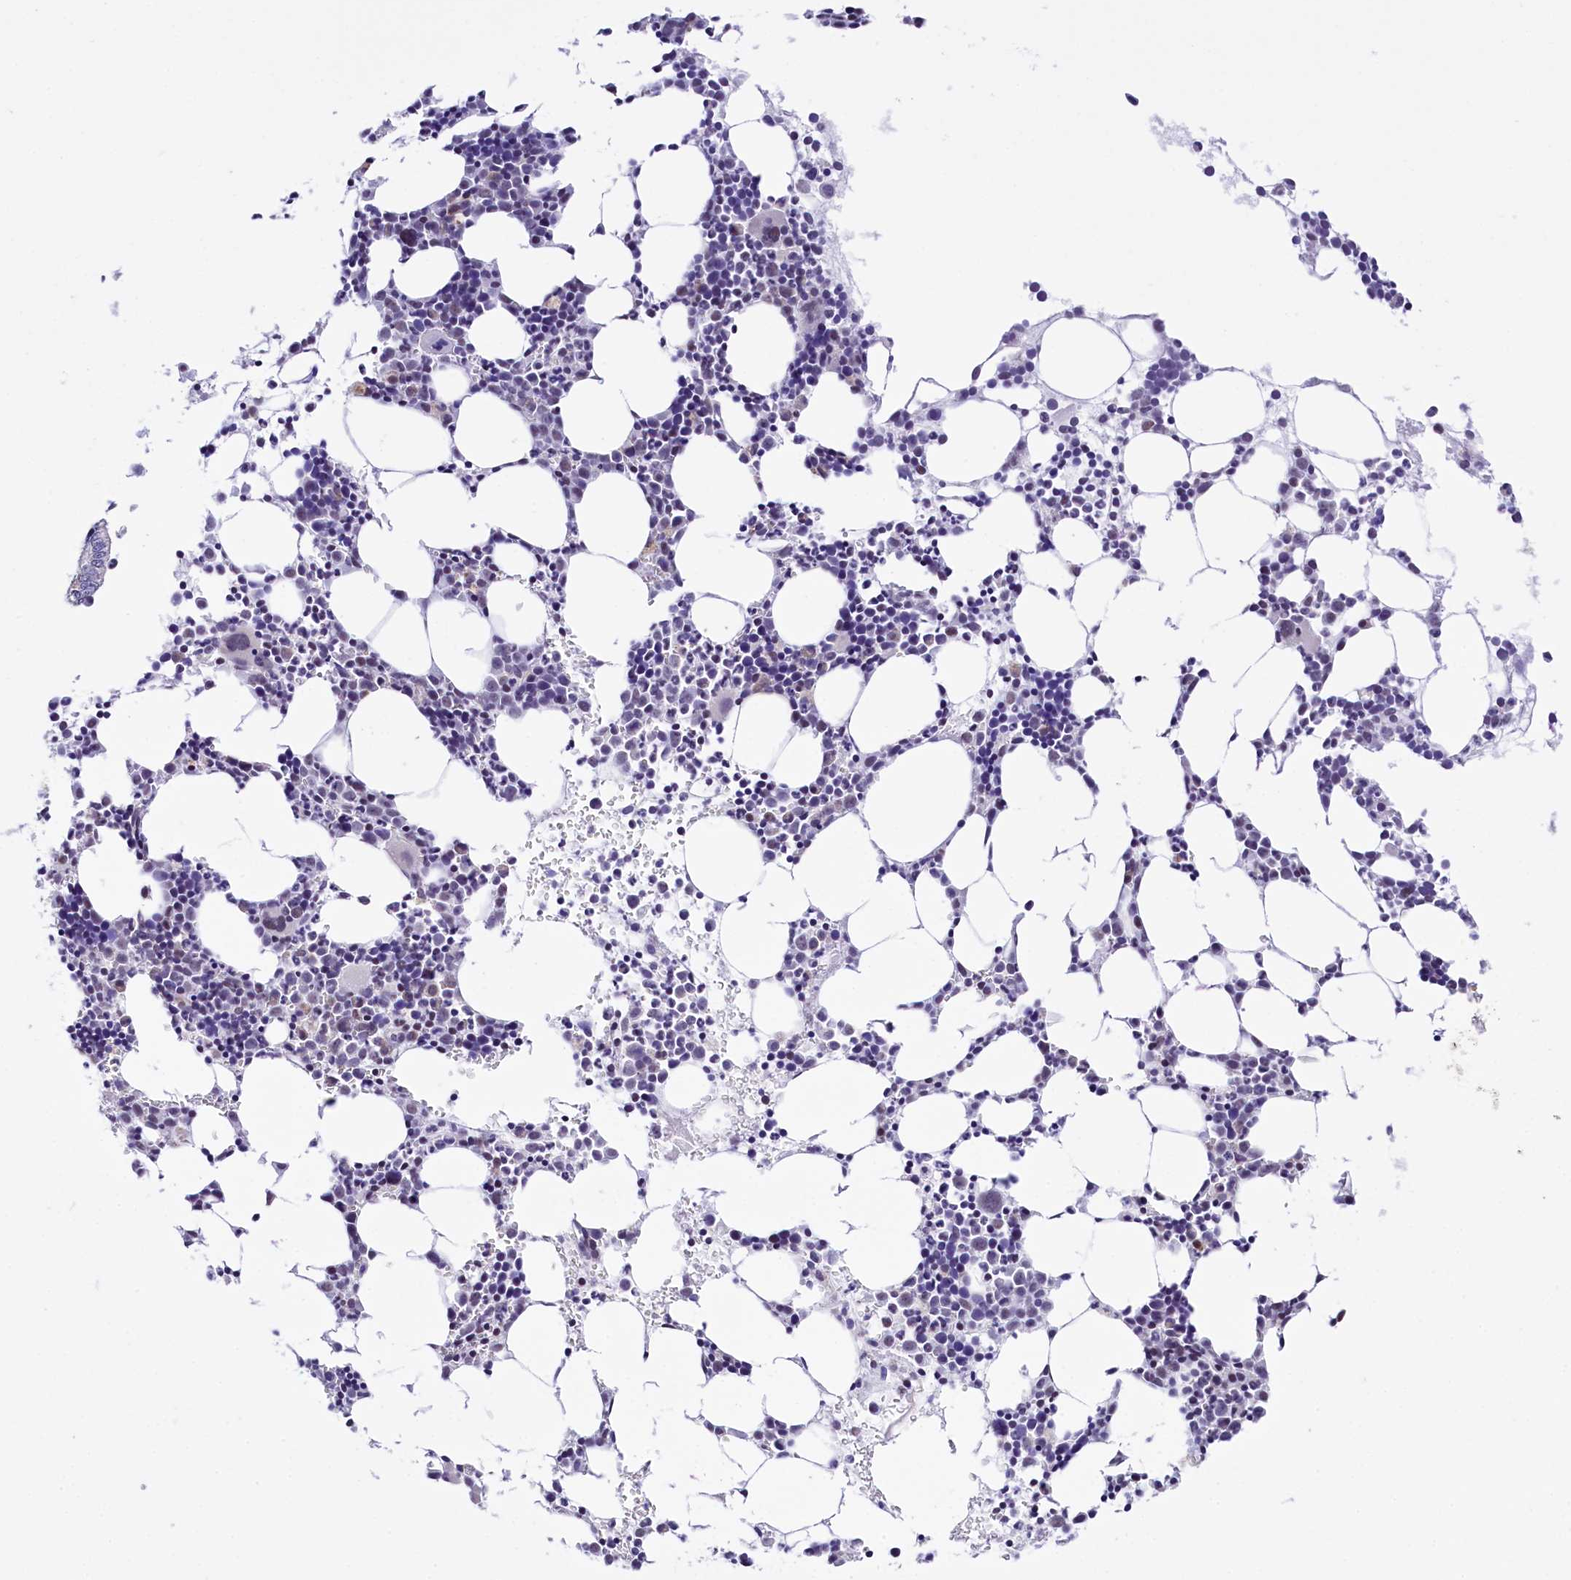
{"staining": {"intensity": "weak", "quantity": "<25%", "location": "cytoplasmic/membranous"}, "tissue": "bone marrow", "cell_type": "Hematopoietic cells", "image_type": "normal", "snomed": [{"axis": "morphology", "description": "Normal tissue, NOS"}, {"axis": "topography", "description": "Bone marrow"}], "caption": "IHC of normal human bone marrow reveals no staining in hematopoietic cells.", "gene": "SPATS2", "patient": {"sex": "female", "age": 89}}